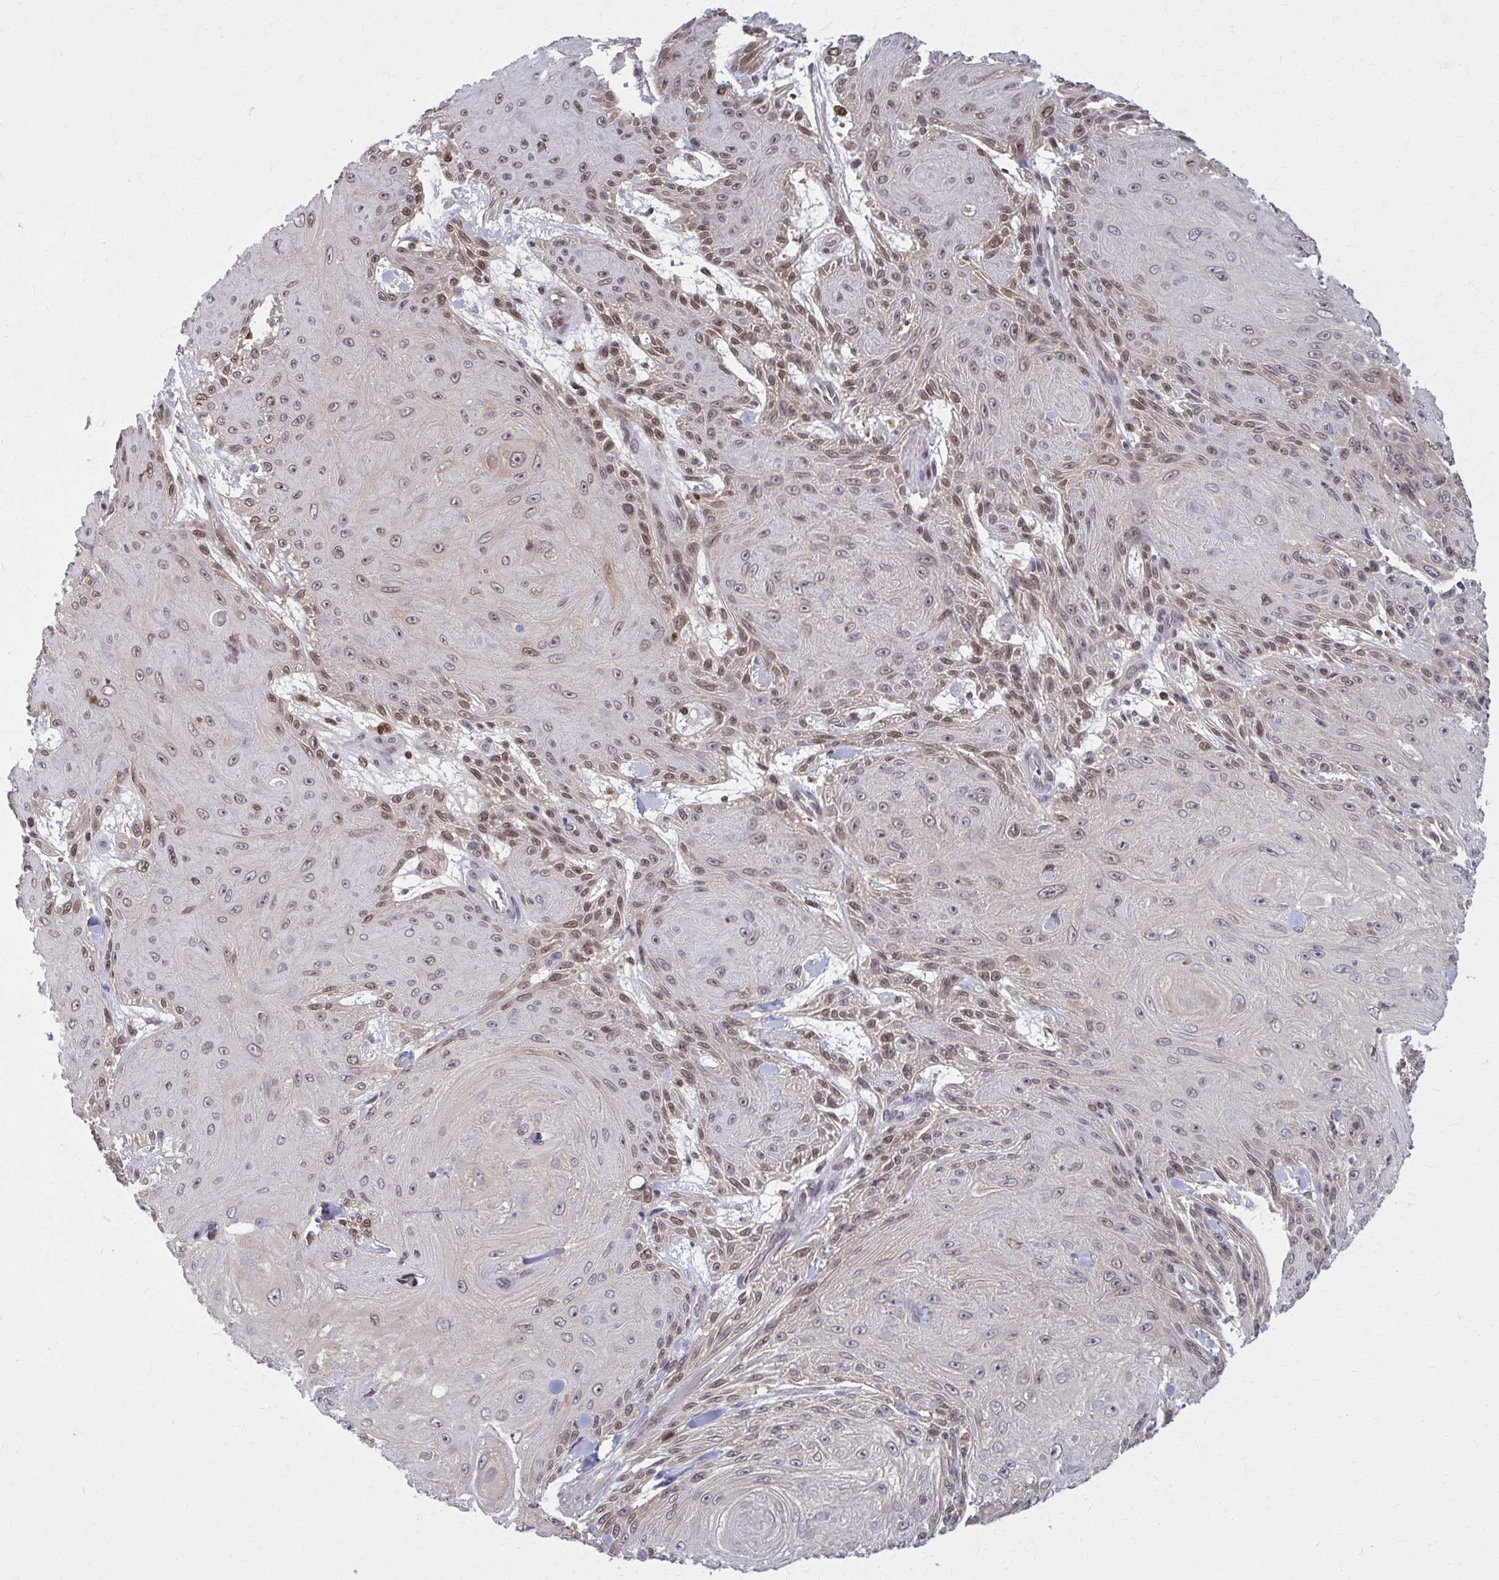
{"staining": {"intensity": "moderate", "quantity": "25%-75%", "location": "nuclear"}, "tissue": "skin cancer", "cell_type": "Tumor cells", "image_type": "cancer", "snomed": [{"axis": "morphology", "description": "Squamous cell carcinoma, NOS"}, {"axis": "topography", "description": "Skin"}], "caption": "Protein staining by immunohistochemistry shows moderate nuclear staining in approximately 25%-75% of tumor cells in skin cancer.", "gene": "MDH1", "patient": {"sex": "male", "age": 88}}